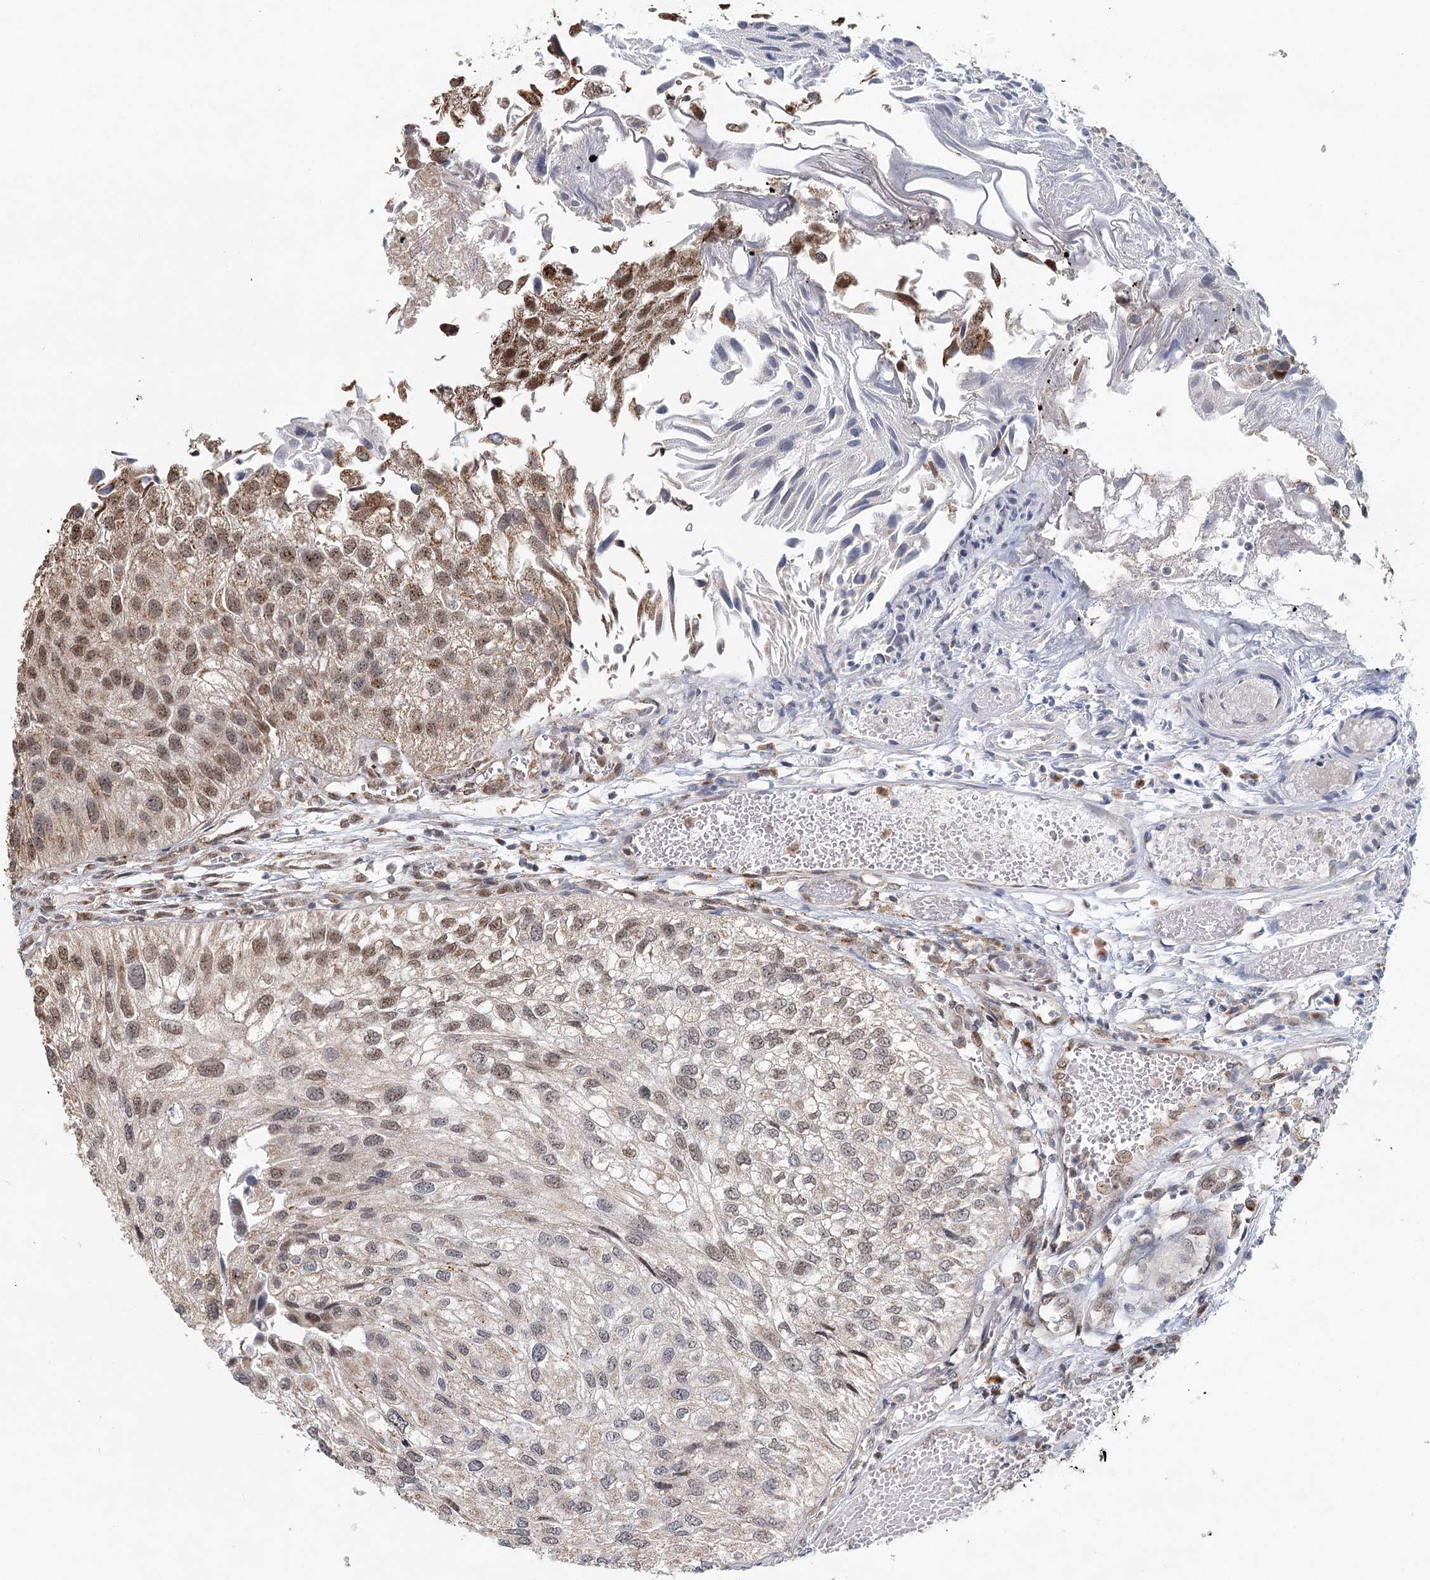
{"staining": {"intensity": "moderate", "quantity": "<25%", "location": "nuclear"}, "tissue": "urothelial cancer", "cell_type": "Tumor cells", "image_type": "cancer", "snomed": [{"axis": "morphology", "description": "Urothelial carcinoma, Low grade"}, {"axis": "topography", "description": "Urinary bladder"}], "caption": "This micrograph demonstrates immunohistochemistry (IHC) staining of human low-grade urothelial carcinoma, with low moderate nuclear positivity in approximately <25% of tumor cells.", "gene": "GPALPP1", "patient": {"sex": "female", "age": 89}}